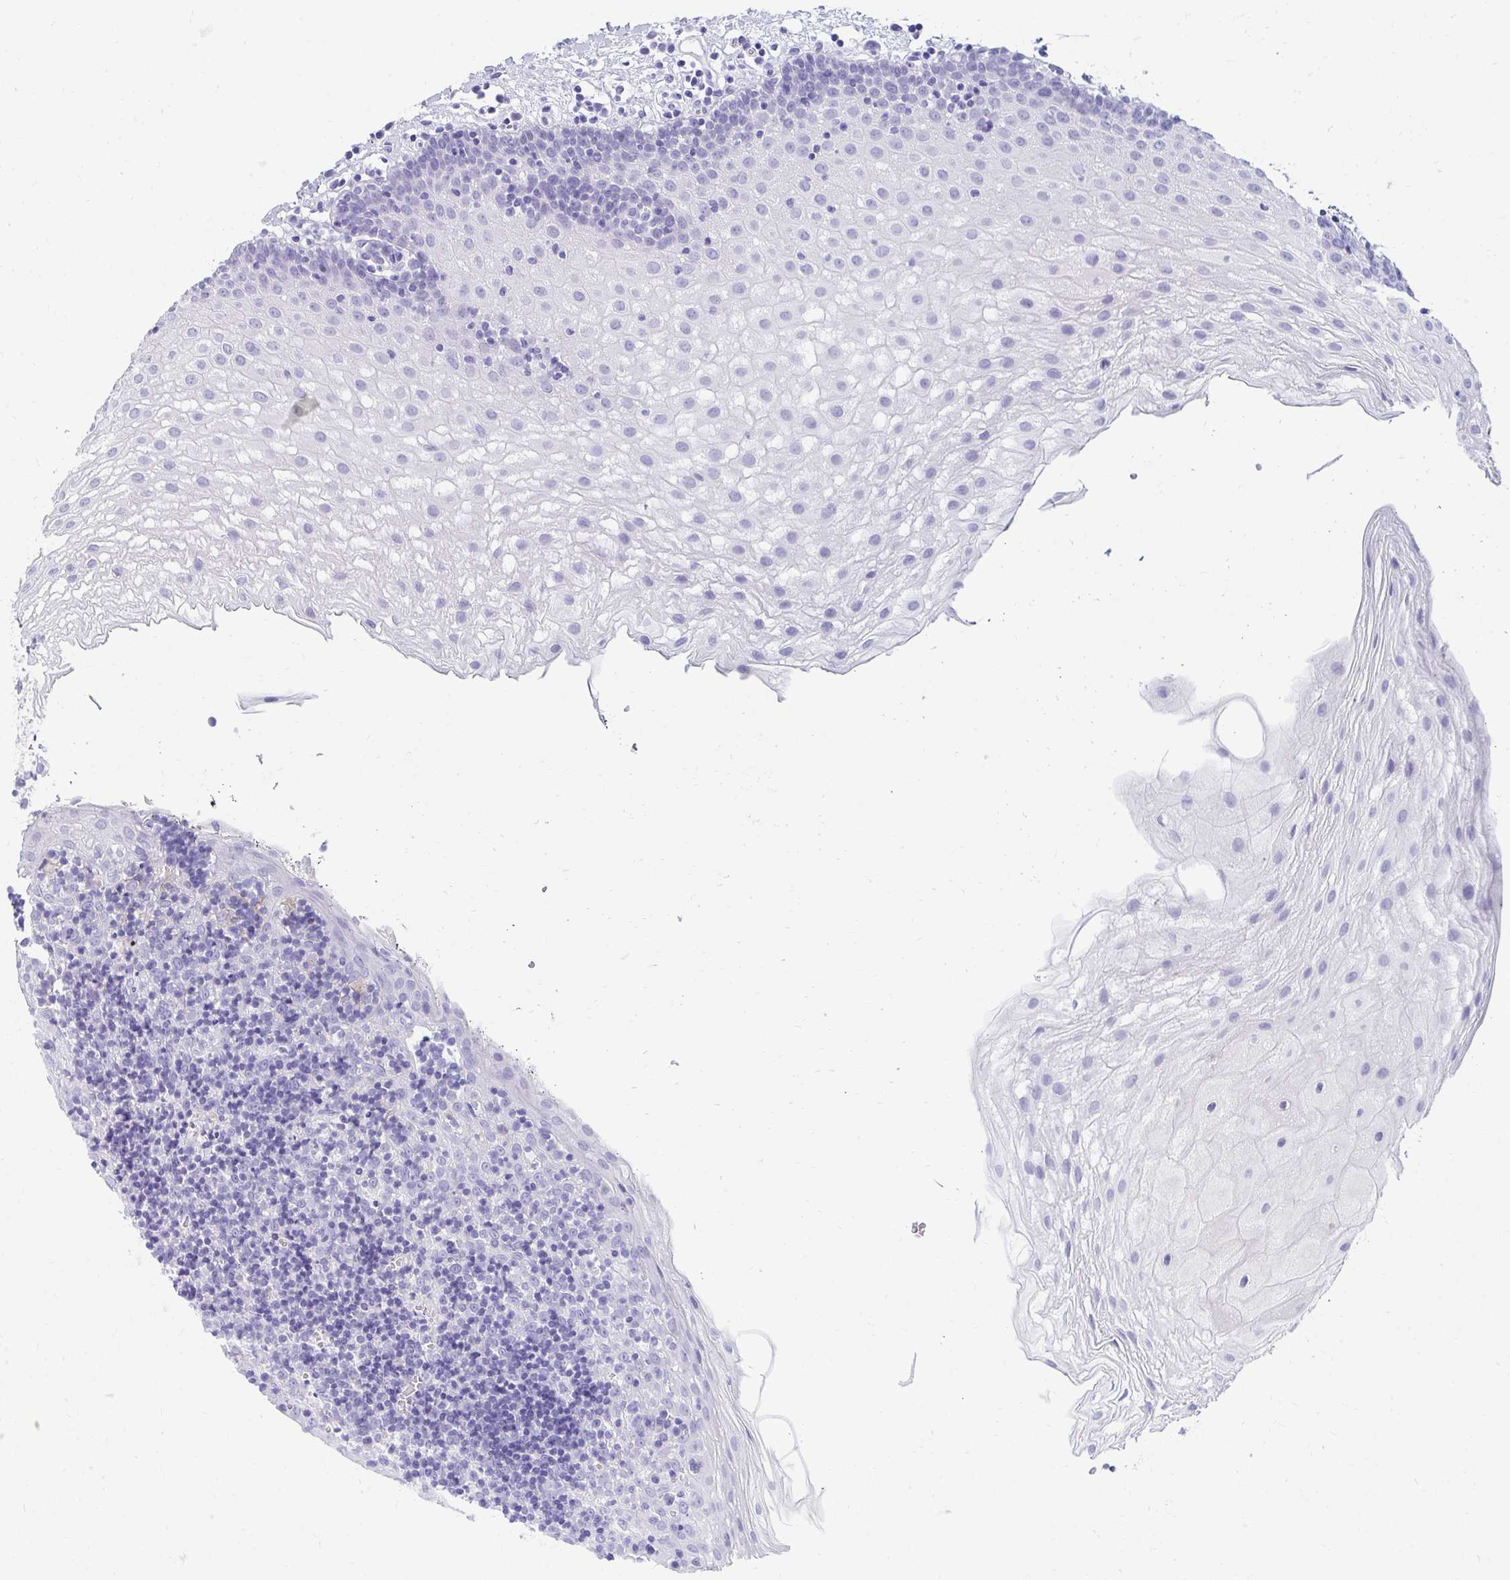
{"staining": {"intensity": "negative", "quantity": "none", "location": "none"}, "tissue": "oral mucosa", "cell_type": "Squamous epithelial cells", "image_type": "normal", "snomed": [{"axis": "morphology", "description": "Normal tissue, NOS"}, {"axis": "morphology", "description": "Squamous cell carcinoma, NOS"}, {"axis": "topography", "description": "Oral tissue"}, {"axis": "topography", "description": "Head-Neck"}], "caption": "This is an immunohistochemistry (IHC) histopathology image of benign human oral mucosa. There is no staining in squamous epithelial cells.", "gene": "SEC14L3", "patient": {"sex": "male", "age": 58}}